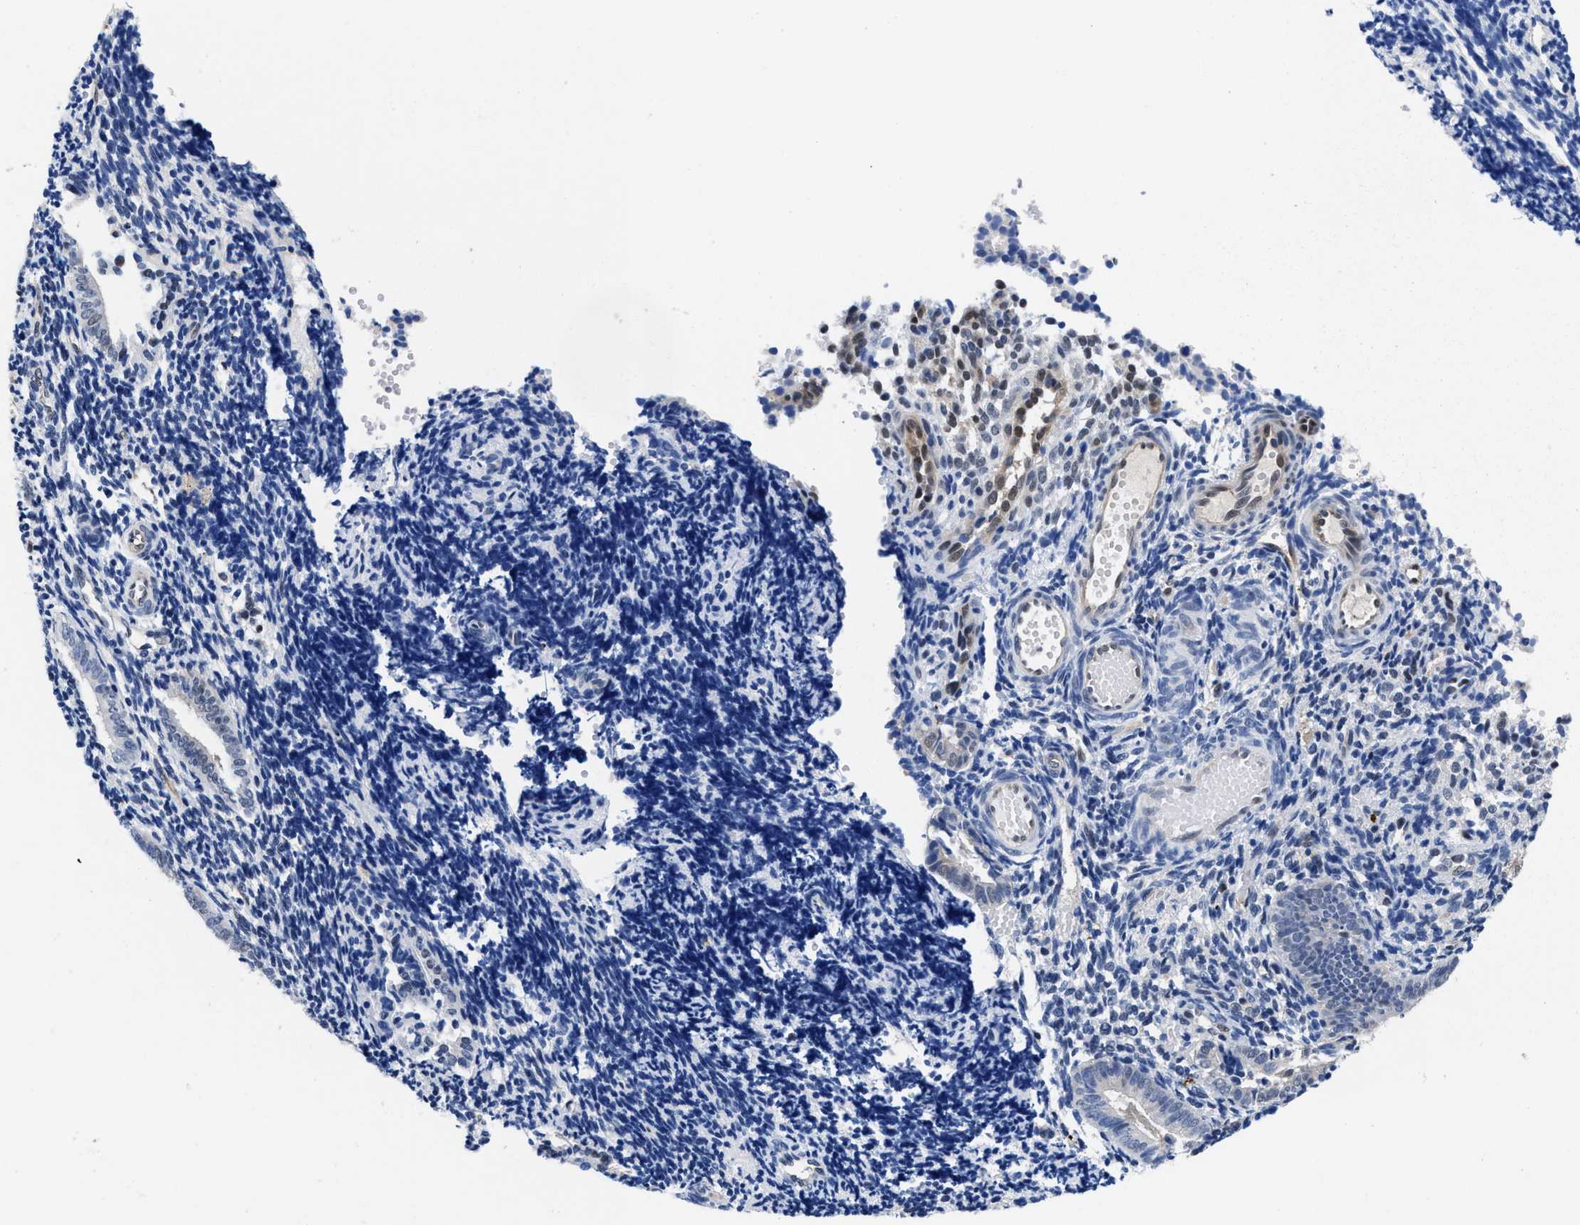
{"staining": {"intensity": "negative", "quantity": "none", "location": "none"}, "tissue": "endometrium", "cell_type": "Cells in endometrial stroma", "image_type": "normal", "snomed": [{"axis": "morphology", "description": "Normal tissue, NOS"}, {"axis": "topography", "description": "Uterus"}, {"axis": "topography", "description": "Endometrium"}], "caption": "This is a photomicrograph of immunohistochemistry staining of unremarkable endometrium, which shows no expression in cells in endometrial stroma. The staining is performed using DAB brown chromogen with nuclei counter-stained in using hematoxylin.", "gene": "ACLY", "patient": {"sex": "female", "age": 33}}